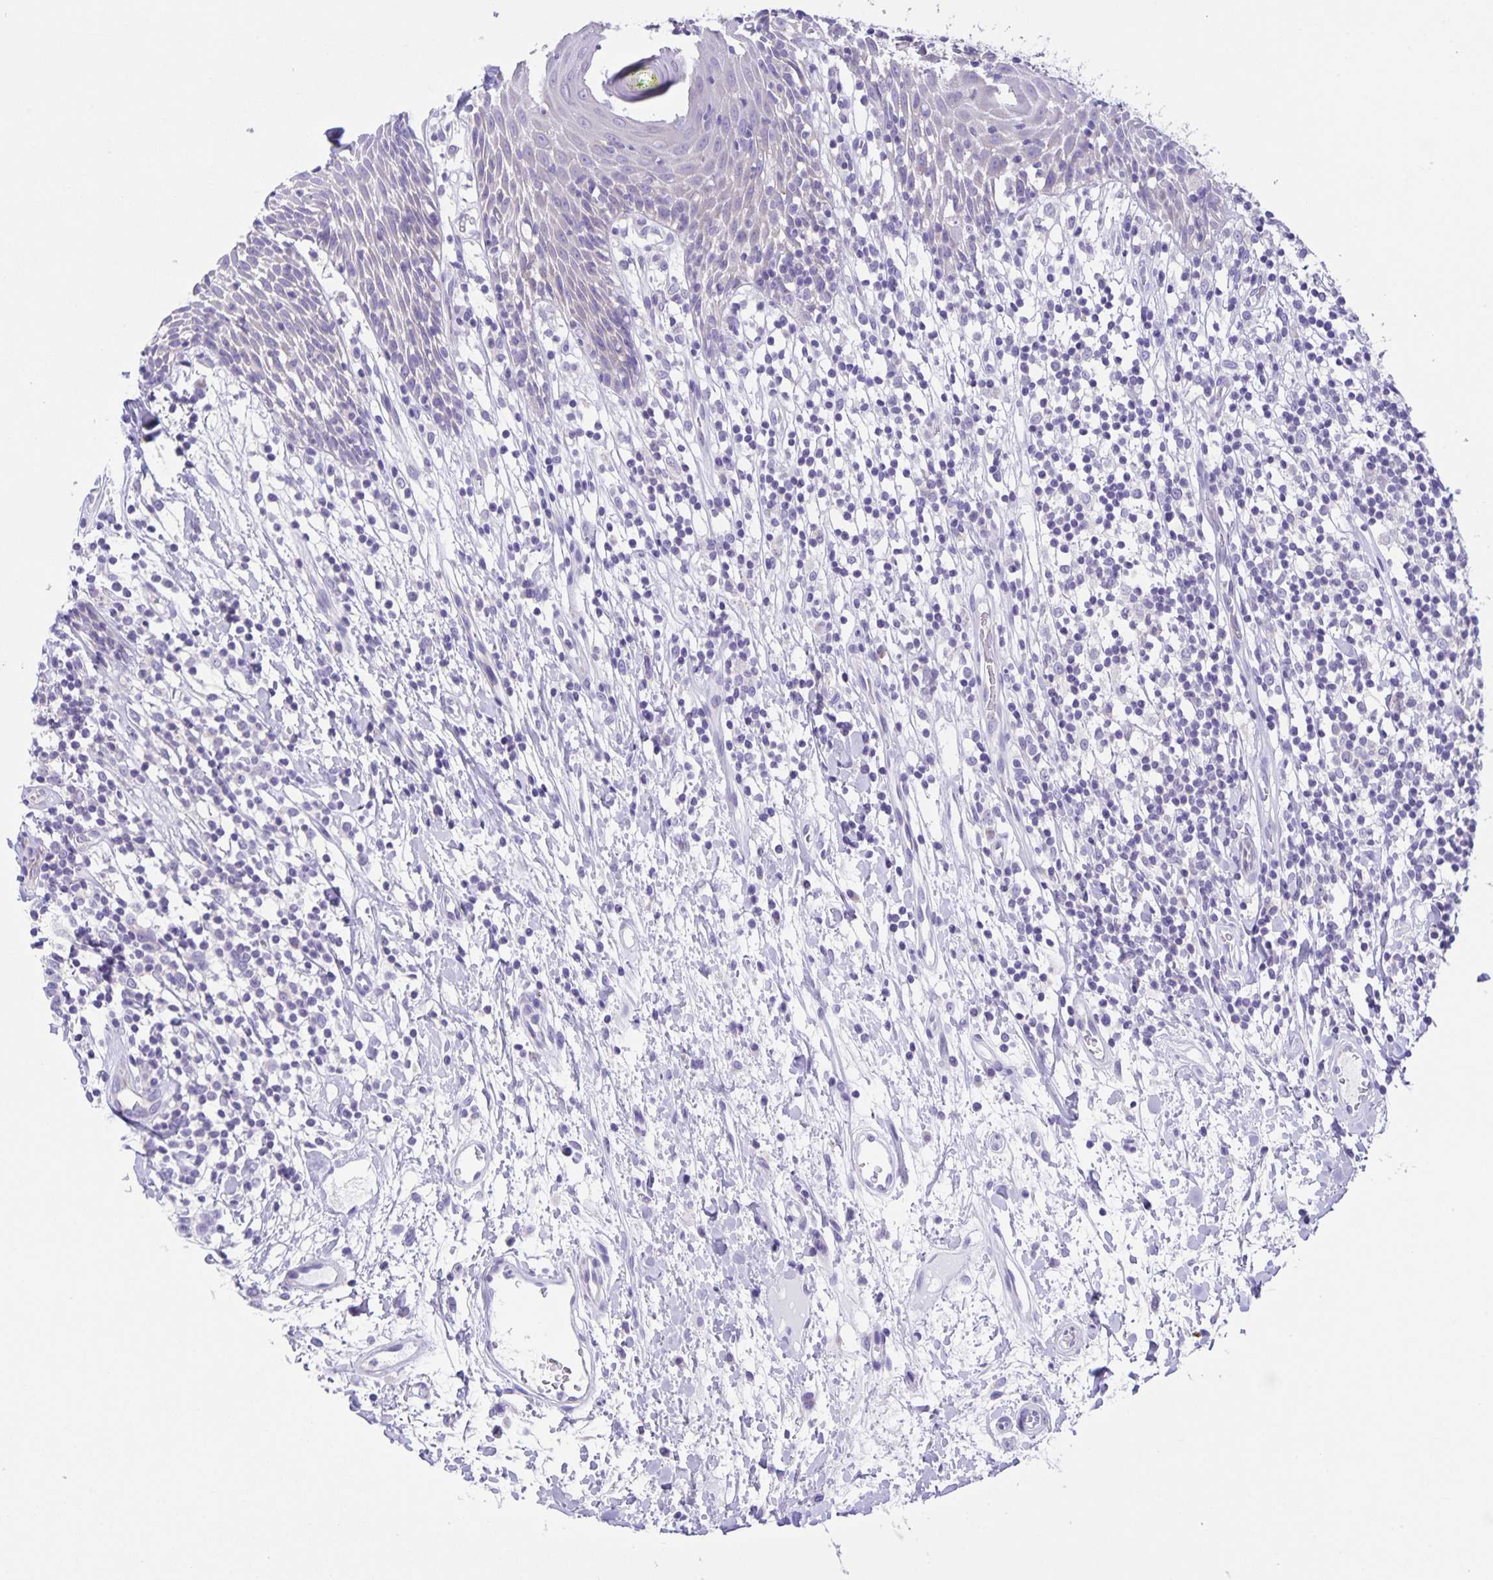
{"staining": {"intensity": "negative", "quantity": "none", "location": "none"}, "tissue": "head and neck cancer", "cell_type": "Tumor cells", "image_type": "cancer", "snomed": [{"axis": "morphology", "description": "Squamous cell carcinoma, NOS"}, {"axis": "topography", "description": "Oral tissue"}, {"axis": "topography", "description": "Head-Neck"}], "caption": "IHC micrograph of head and neck squamous cell carcinoma stained for a protein (brown), which demonstrates no staining in tumor cells.", "gene": "CAPSL", "patient": {"sex": "male", "age": 49}}